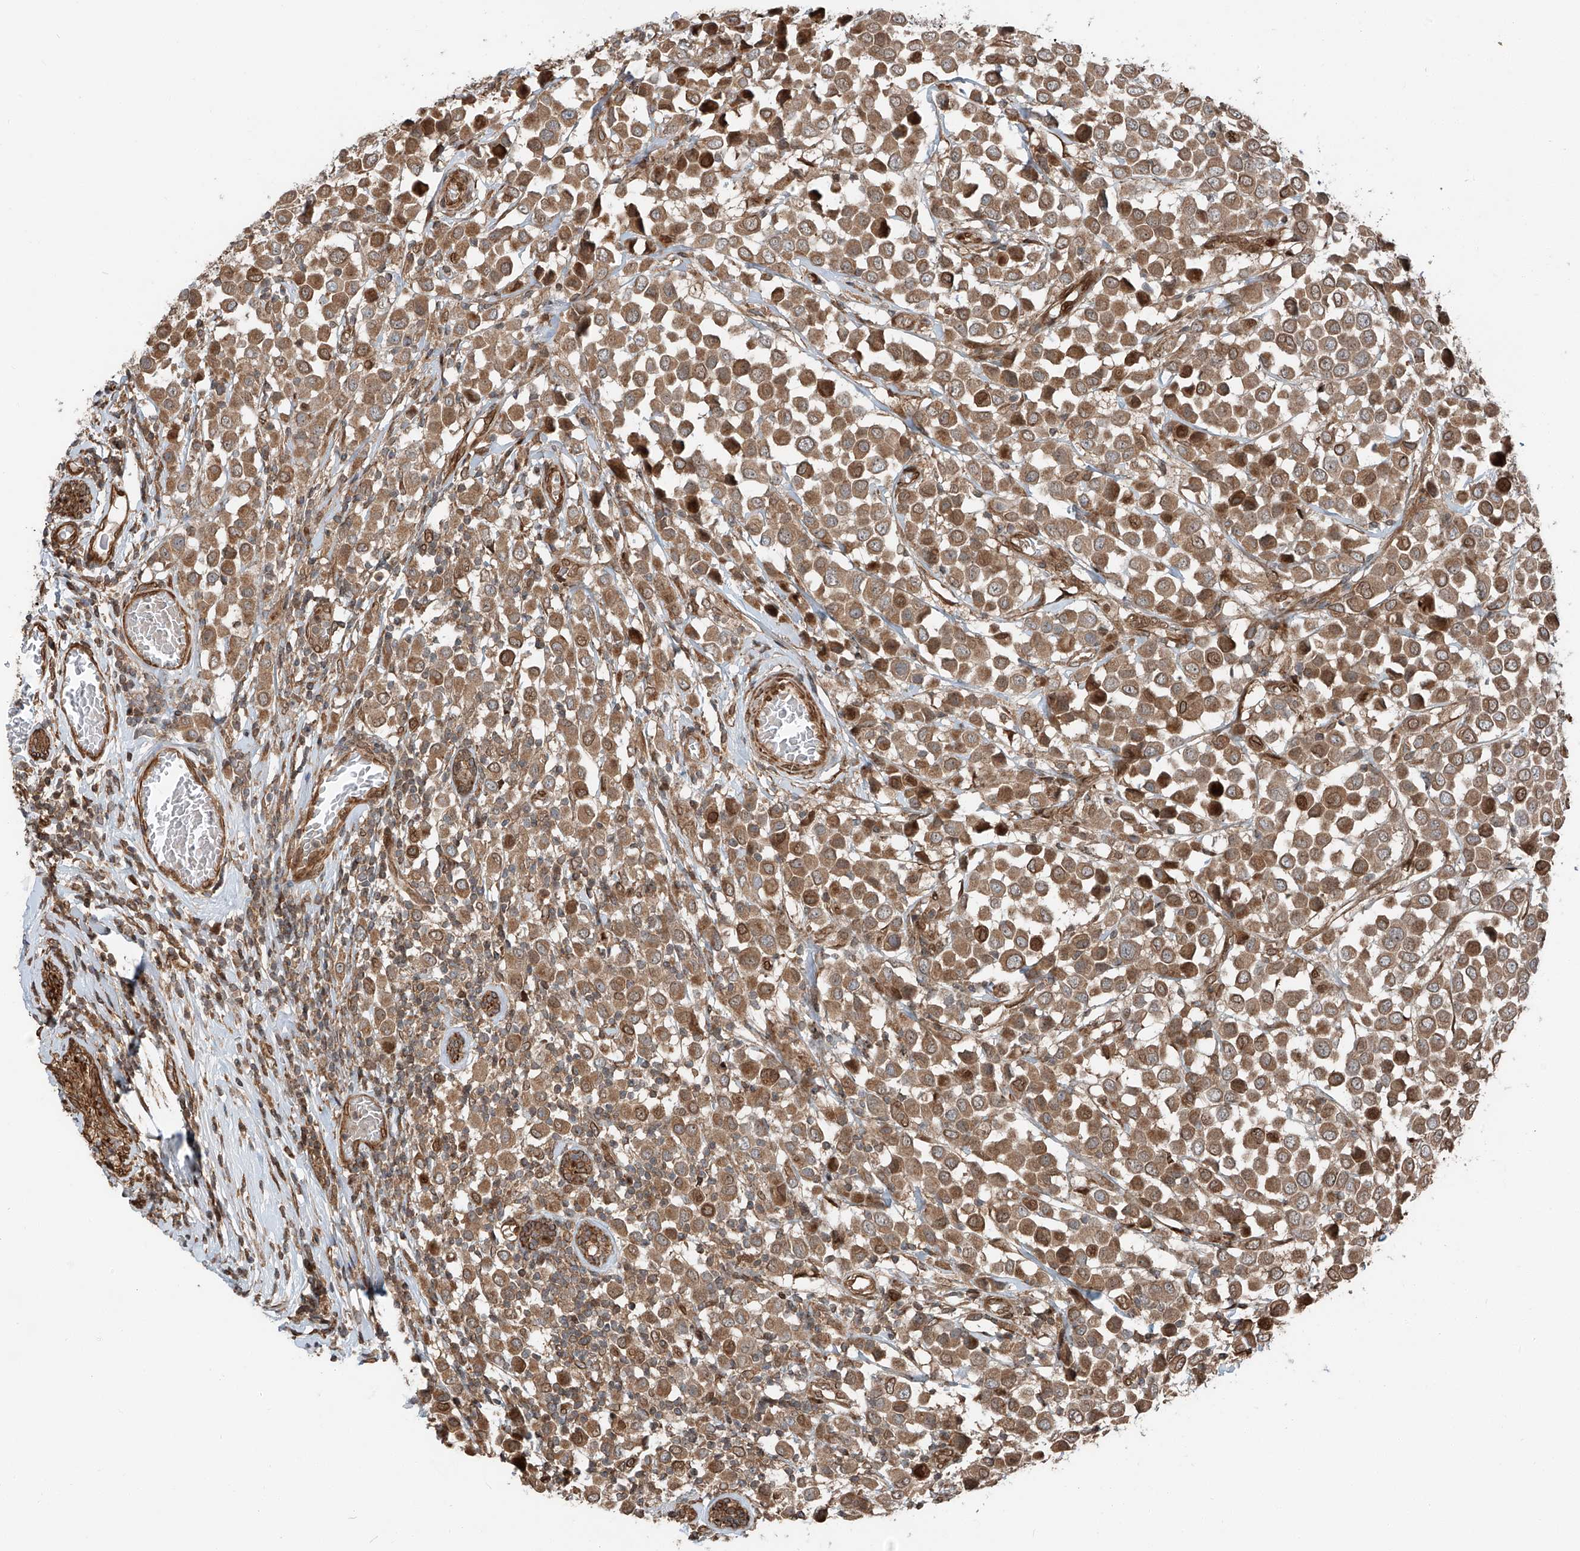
{"staining": {"intensity": "moderate", "quantity": ">75%", "location": "cytoplasmic/membranous"}, "tissue": "breast cancer", "cell_type": "Tumor cells", "image_type": "cancer", "snomed": [{"axis": "morphology", "description": "Duct carcinoma"}, {"axis": "topography", "description": "Breast"}], "caption": "A brown stain labels moderate cytoplasmic/membranous staining of a protein in breast invasive ductal carcinoma tumor cells.", "gene": "CEP162", "patient": {"sex": "female", "age": 61}}